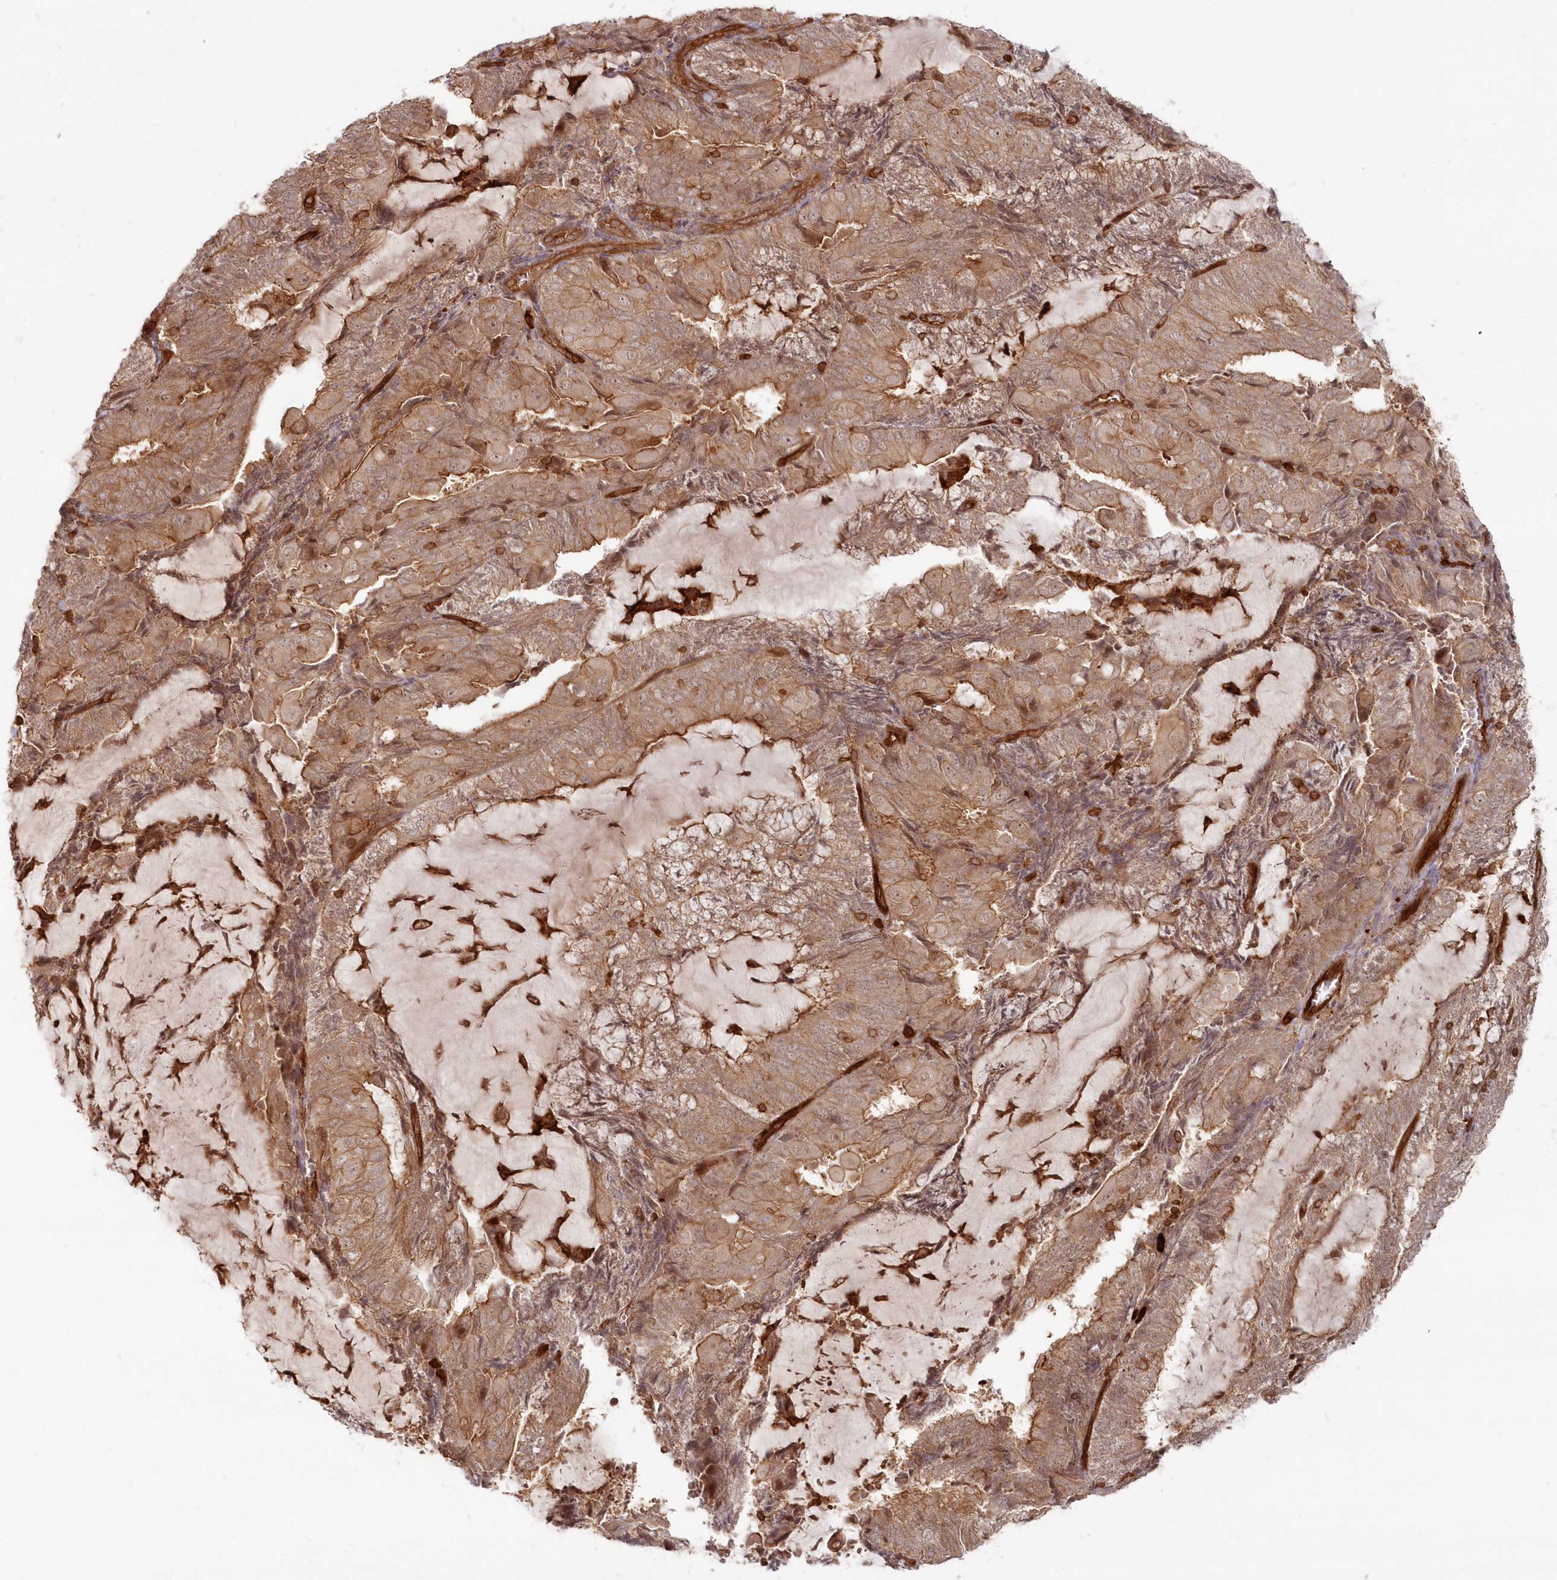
{"staining": {"intensity": "moderate", "quantity": ">75%", "location": "cytoplasmic/membranous"}, "tissue": "endometrial cancer", "cell_type": "Tumor cells", "image_type": "cancer", "snomed": [{"axis": "morphology", "description": "Adenocarcinoma, NOS"}, {"axis": "topography", "description": "Endometrium"}], "caption": "Protein expression analysis of human endometrial cancer (adenocarcinoma) reveals moderate cytoplasmic/membranous expression in approximately >75% of tumor cells. (brown staining indicates protein expression, while blue staining denotes nuclei).", "gene": "RGCC", "patient": {"sex": "female", "age": 81}}